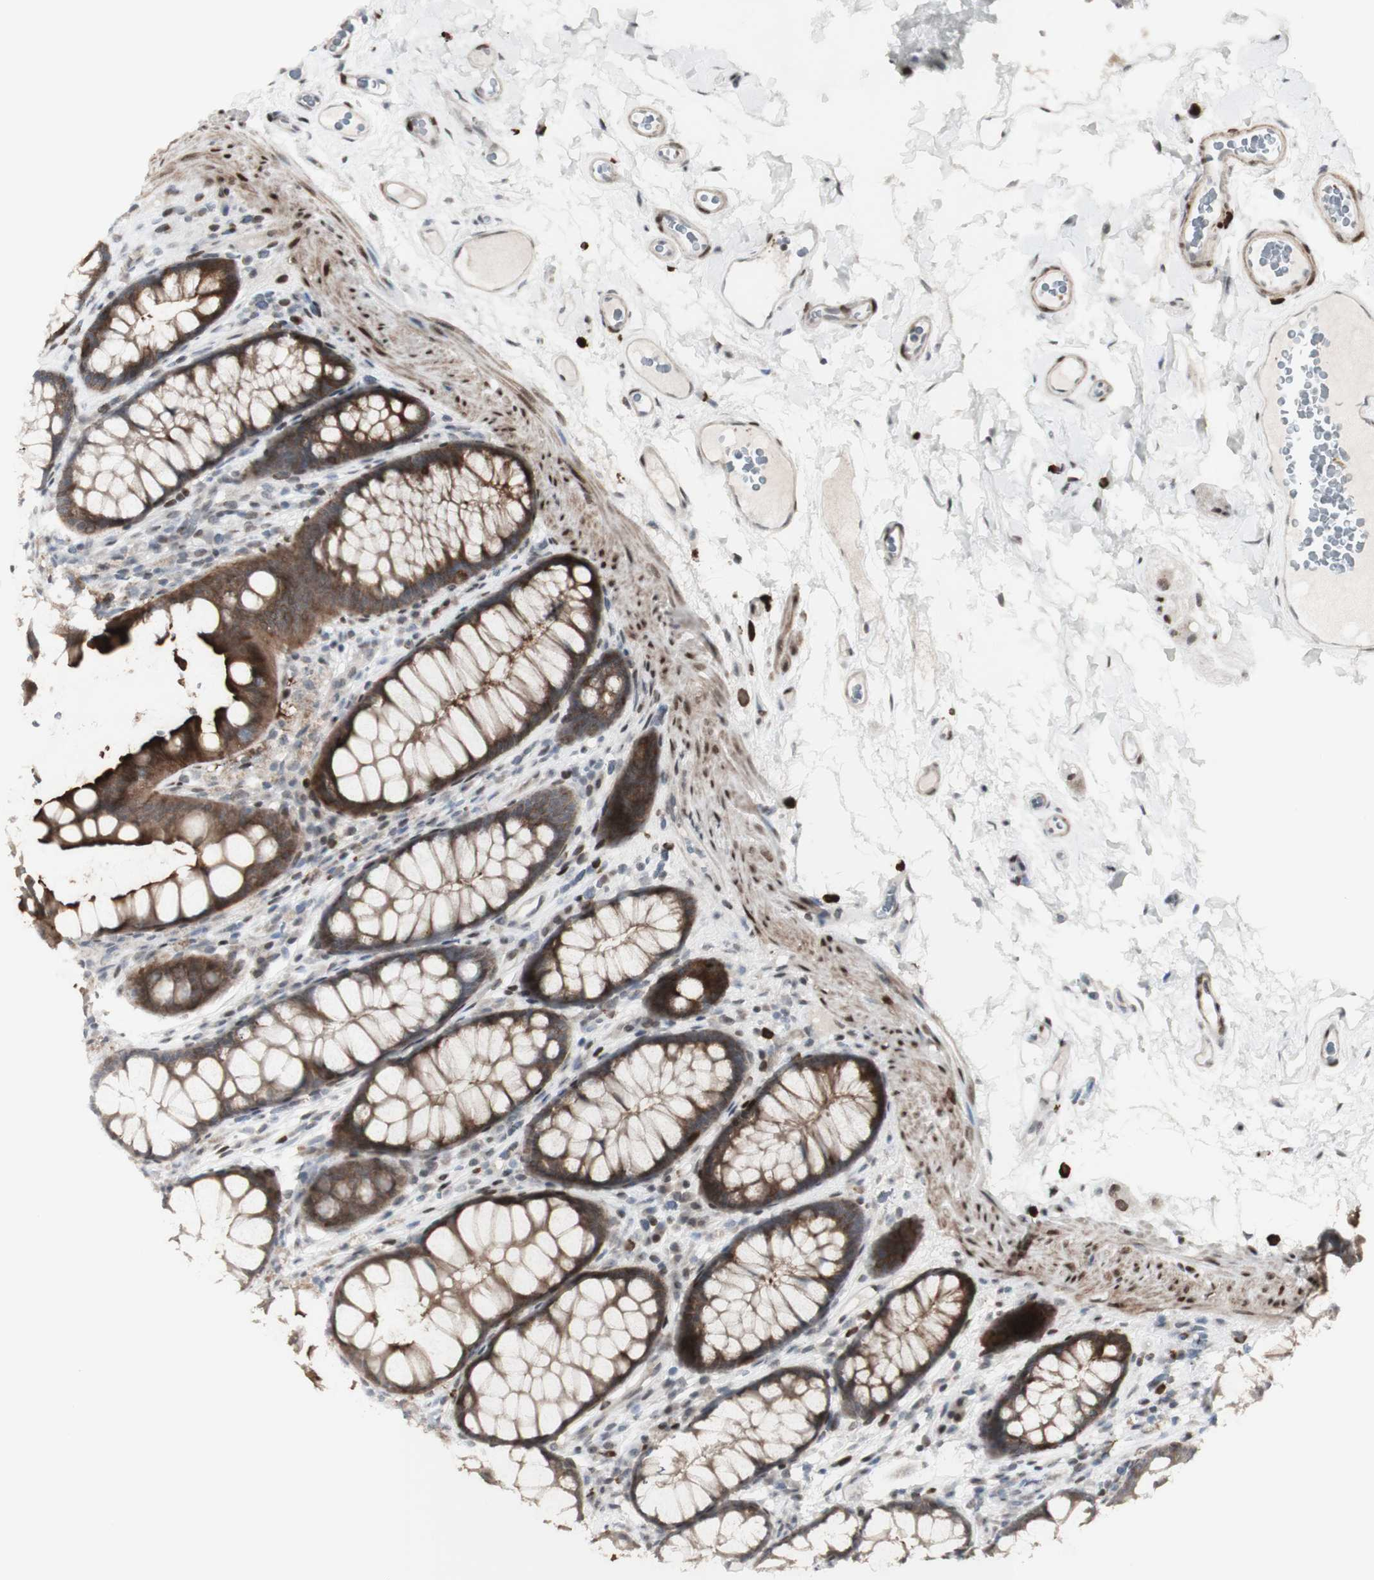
{"staining": {"intensity": "weak", "quantity": ">75%", "location": "nuclear"}, "tissue": "colon", "cell_type": "Endothelial cells", "image_type": "normal", "snomed": [{"axis": "morphology", "description": "Normal tissue, NOS"}, {"axis": "topography", "description": "Colon"}], "caption": "The micrograph displays staining of normal colon, revealing weak nuclear protein expression (brown color) within endothelial cells. Using DAB (brown) and hematoxylin (blue) stains, captured at high magnification using brightfield microscopy.", "gene": "C1orf116", "patient": {"sex": "female", "age": 55}}